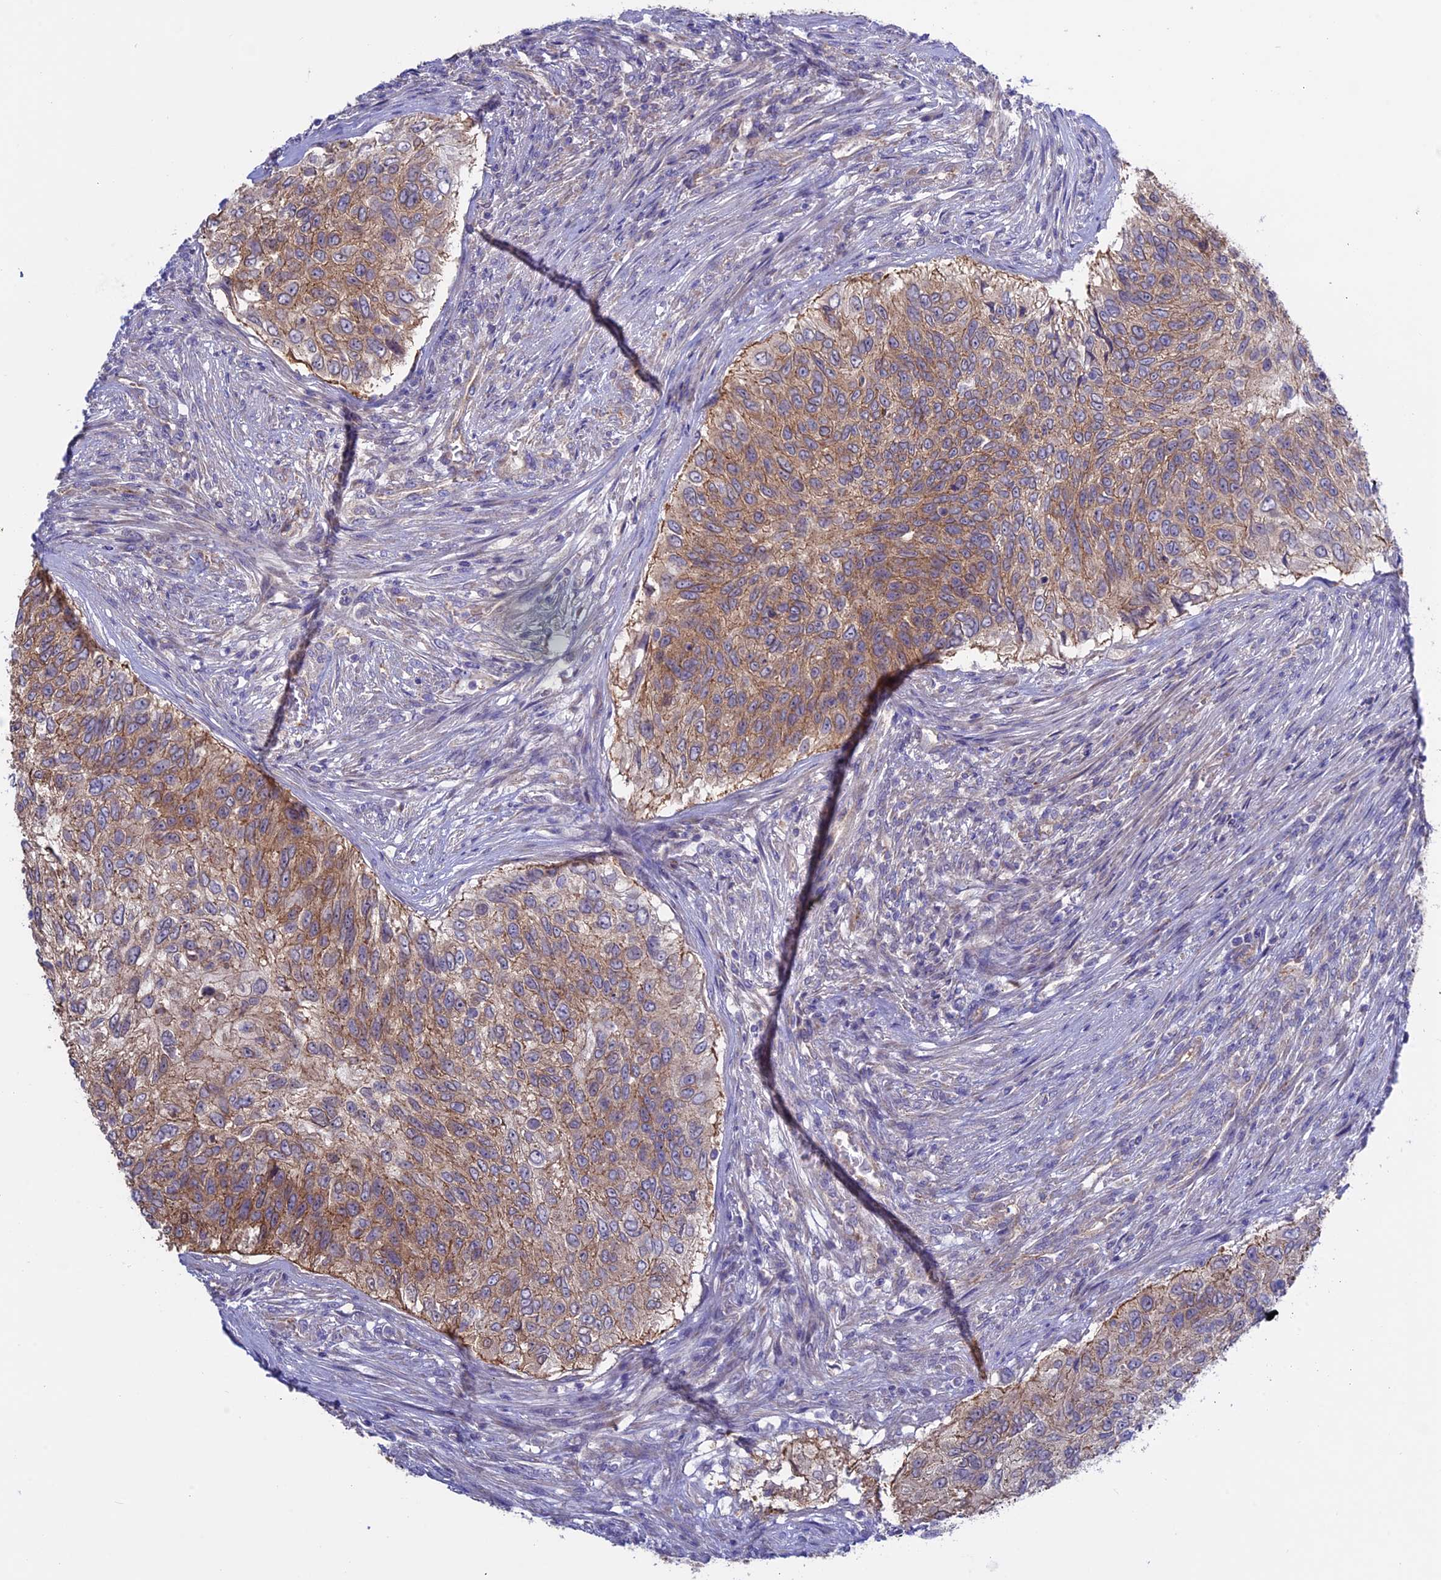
{"staining": {"intensity": "moderate", "quantity": ">75%", "location": "cytoplasmic/membranous"}, "tissue": "urothelial cancer", "cell_type": "Tumor cells", "image_type": "cancer", "snomed": [{"axis": "morphology", "description": "Urothelial carcinoma, High grade"}, {"axis": "topography", "description": "Urinary bladder"}], "caption": "Tumor cells demonstrate medium levels of moderate cytoplasmic/membranous positivity in about >75% of cells in high-grade urothelial carcinoma.", "gene": "ETFDH", "patient": {"sex": "female", "age": 60}}